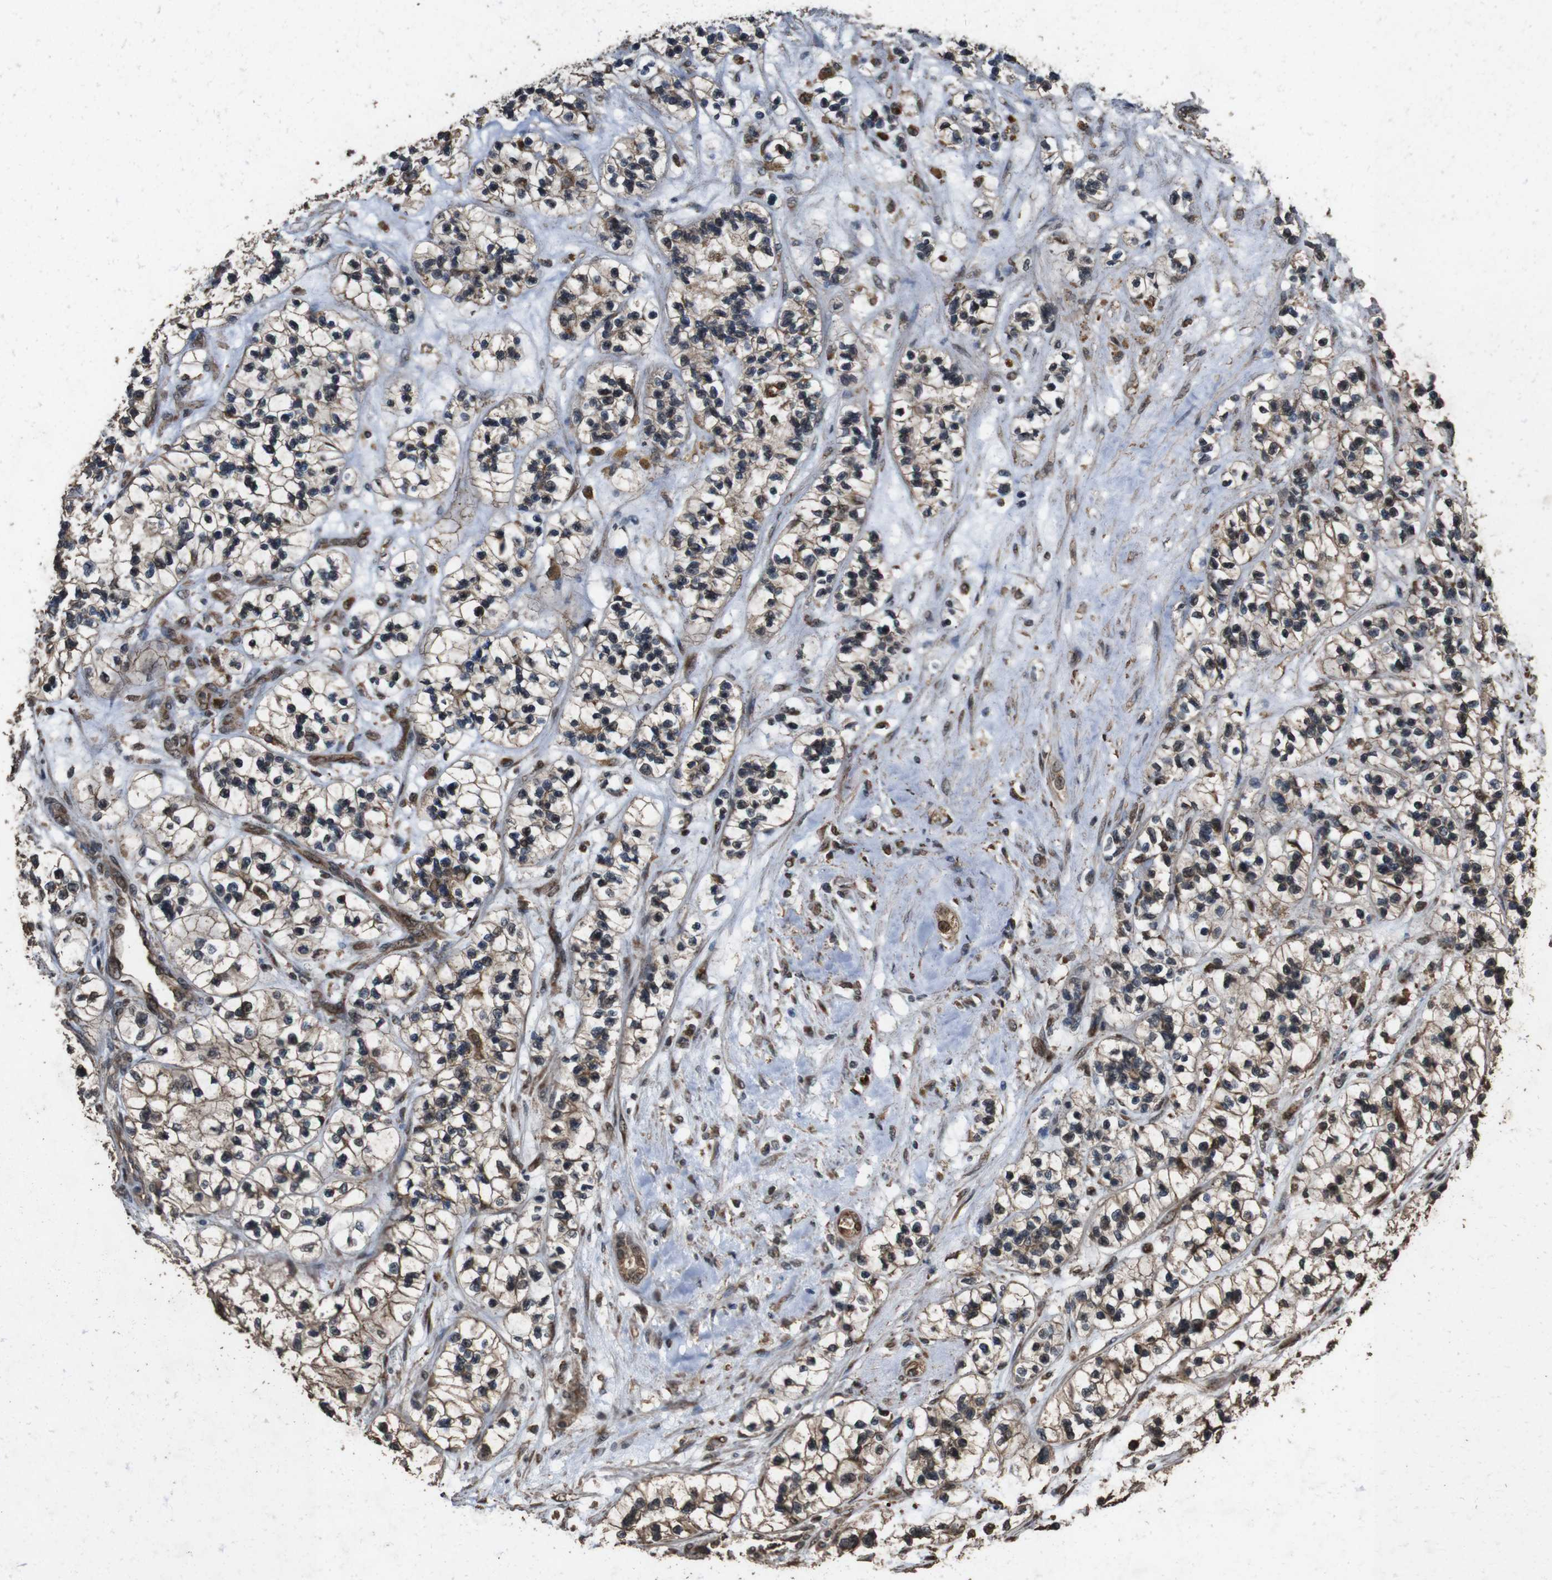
{"staining": {"intensity": "moderate", "quantity": "25%-75%", "location": "cytoplasmic/membranous"}, "tissue": "renal cancer", "cell_type": "Tumor cells", "image_type": "cancer", "snomed": [{"axis": "morphology", "description": "Adenocarcinoma, NOS"}, {"axis": "topography", "description": "Kidney"}], "caption": "This is a micrograph of immunohistochemistry staining of renal cancer, which shows moderate expression in the cytoplasmic/membranous of tumor cells.", "gene": "RRAS2", "patient": {"sex": "female", "age": 57}}